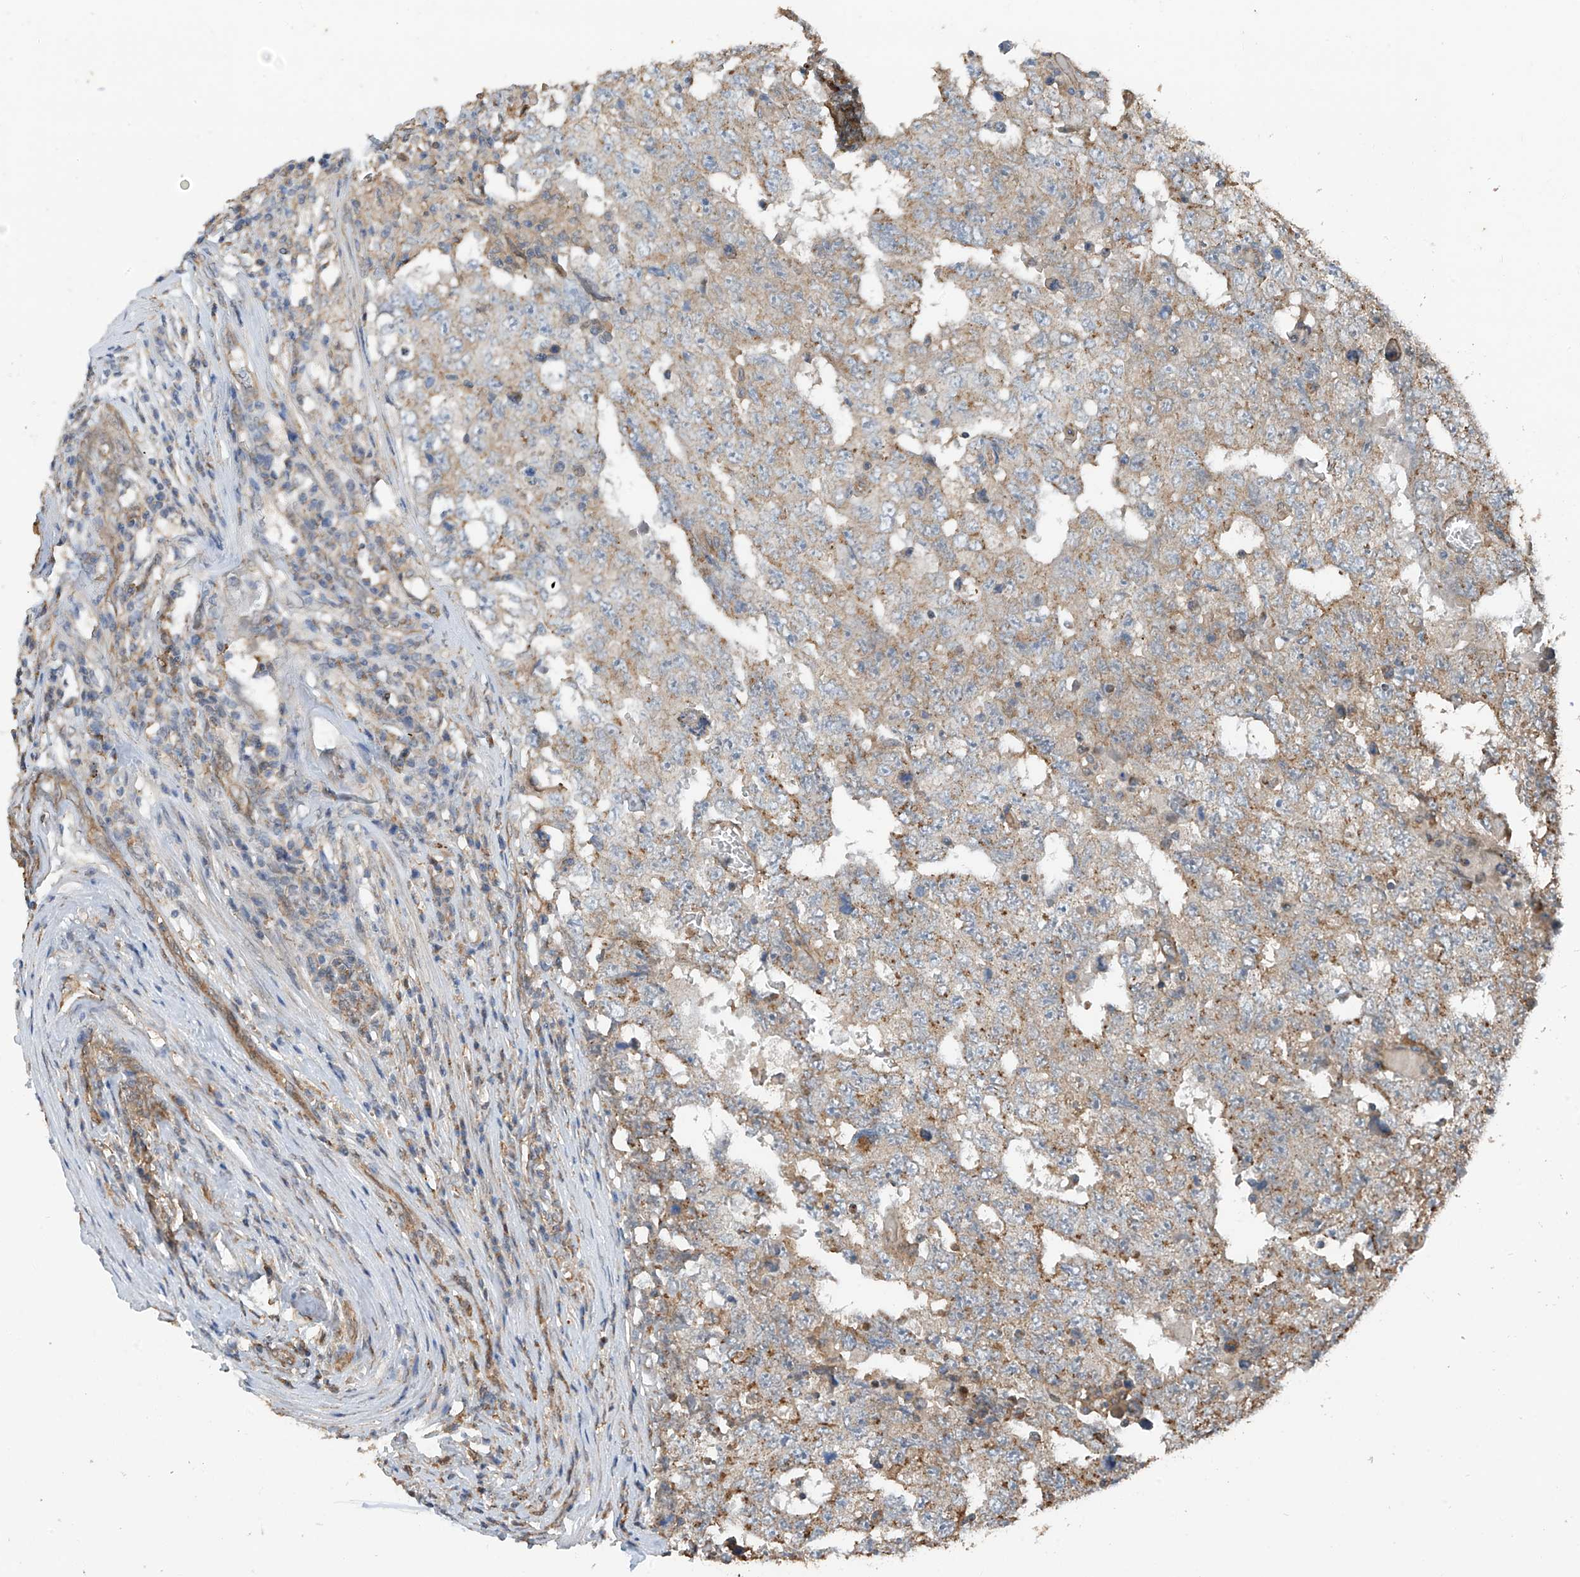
{"staining": {"intensity": "weak", "quantity": "25%-75%", "location": "cytoplasmic/membranous"}, "tissue": "testis cancer", "cell_type": "Tumor cells", "image_type": "cancer", "snomed": [{"axis": "morphology", "description": "Carcinoma, Embryonal, NOS"}, {"axis": "topography", "description": "Testis"}], "caption": "The micrograph shows immunohistochemical staining of embryonal carcinoma (testis). There is weak cytoplasmic/membranous positivity is present in about 25%-75% of tumor cells.", "gene": "ZNF189", "patient": {"sex": "male", "age": 26}}